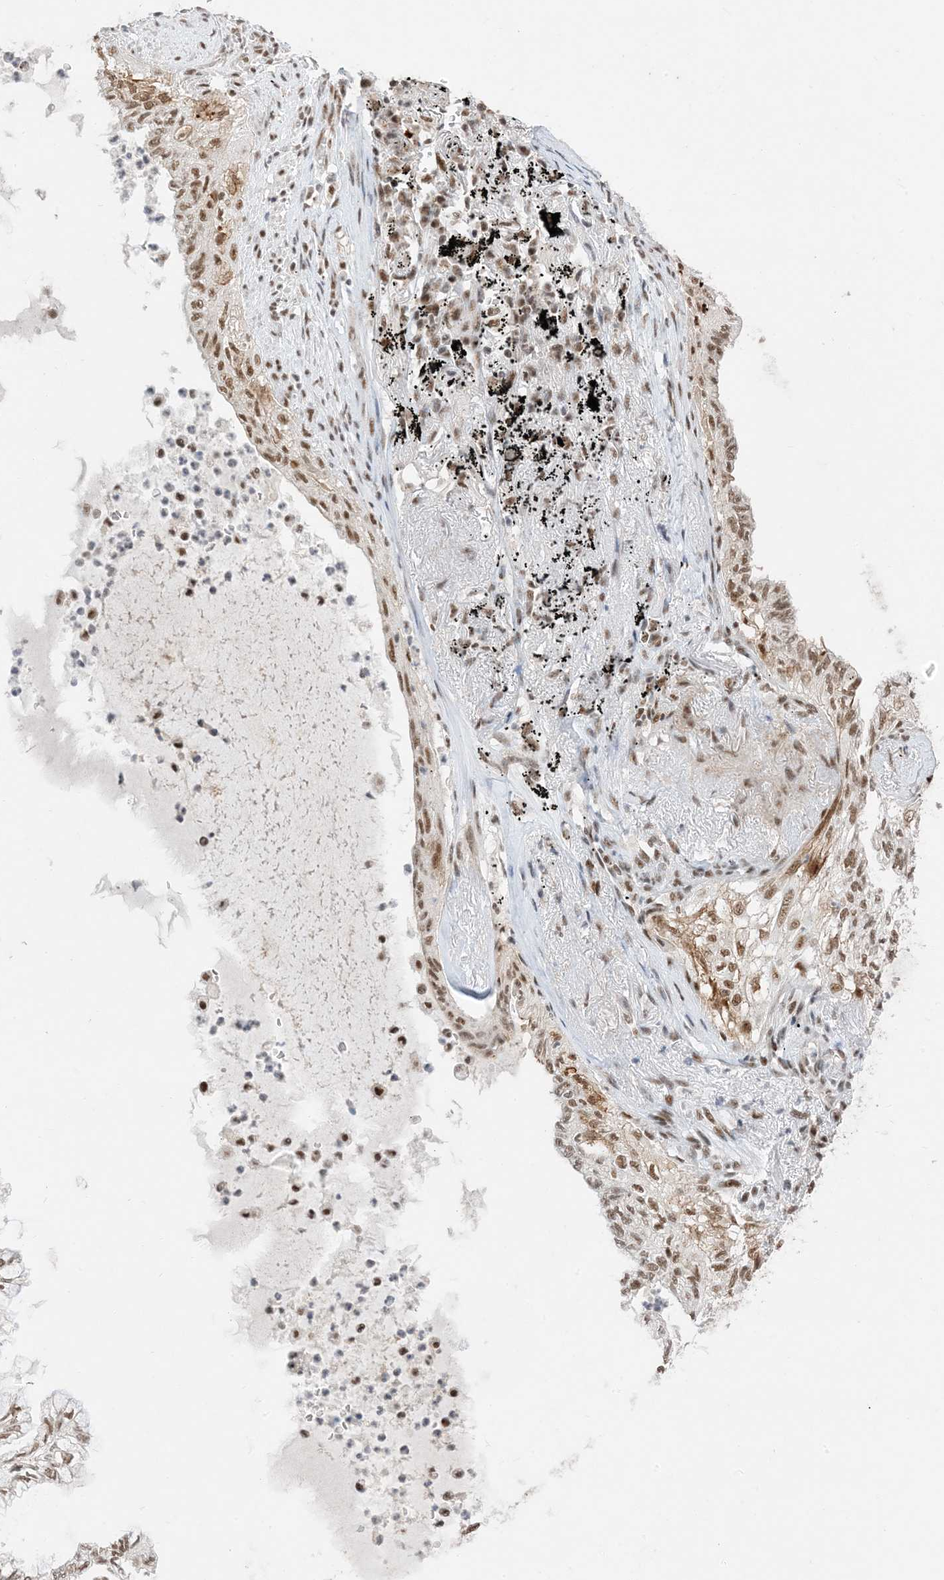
{"staining": {"intensity": "moderate", "quantity": ">75%", "location": "nuclear"}, "tissue": "lung cancer", "cell_type": "Tumor cells", "image_type": "cancer", "snomed": [{"axis": "morphology", "description": "Adenocarcinoma, NOS"}, {"axis": "topography", "description": "Lung"}], "caption": "Lung adenocarcinoma tissue demonstrates moderate nuclear expression in about >75% of tumor cells, visualized by immunohistochemistry.", "gene": "SF3A3", "patient": {"sex": "female", "age": 70}}